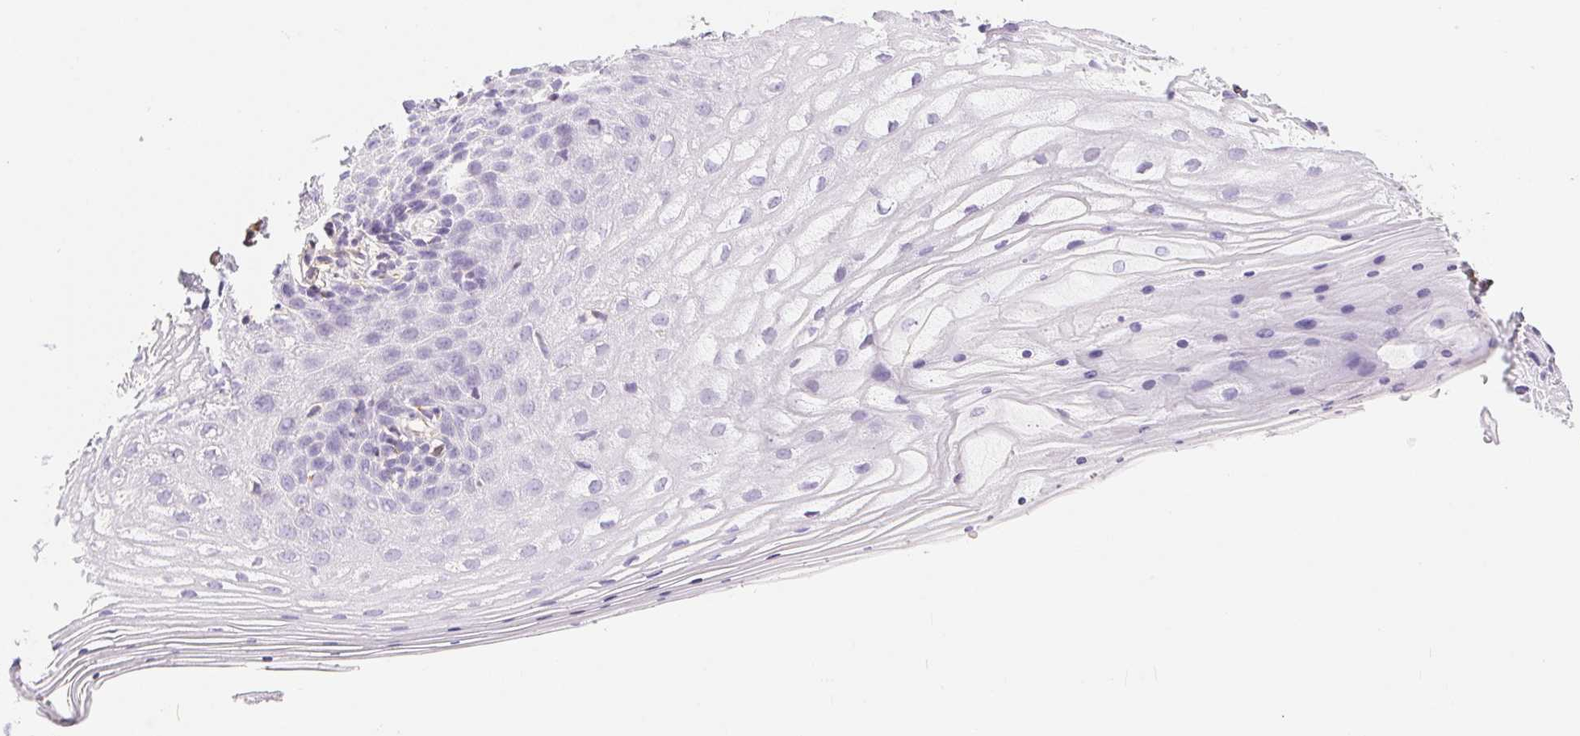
{"staining": {"intensity": "negative", "quantity": "none", "location": "none"}, "tissue": "vagina", "cell_type": "Squamous epithelial cells", "image_type": "normal", "snomed": [{"axis": "morphology", "description": "Normal tissue, NOS"}, {"axis": "topography", "description": "Vagina"}], "caption": "A high-resolution image shows IHC staining of unremarkable vagina, which exhibits no significant expression in squamous epithelial cells.", "gene": "GFAP", "patient": {"sex": "female", "age": 42}}